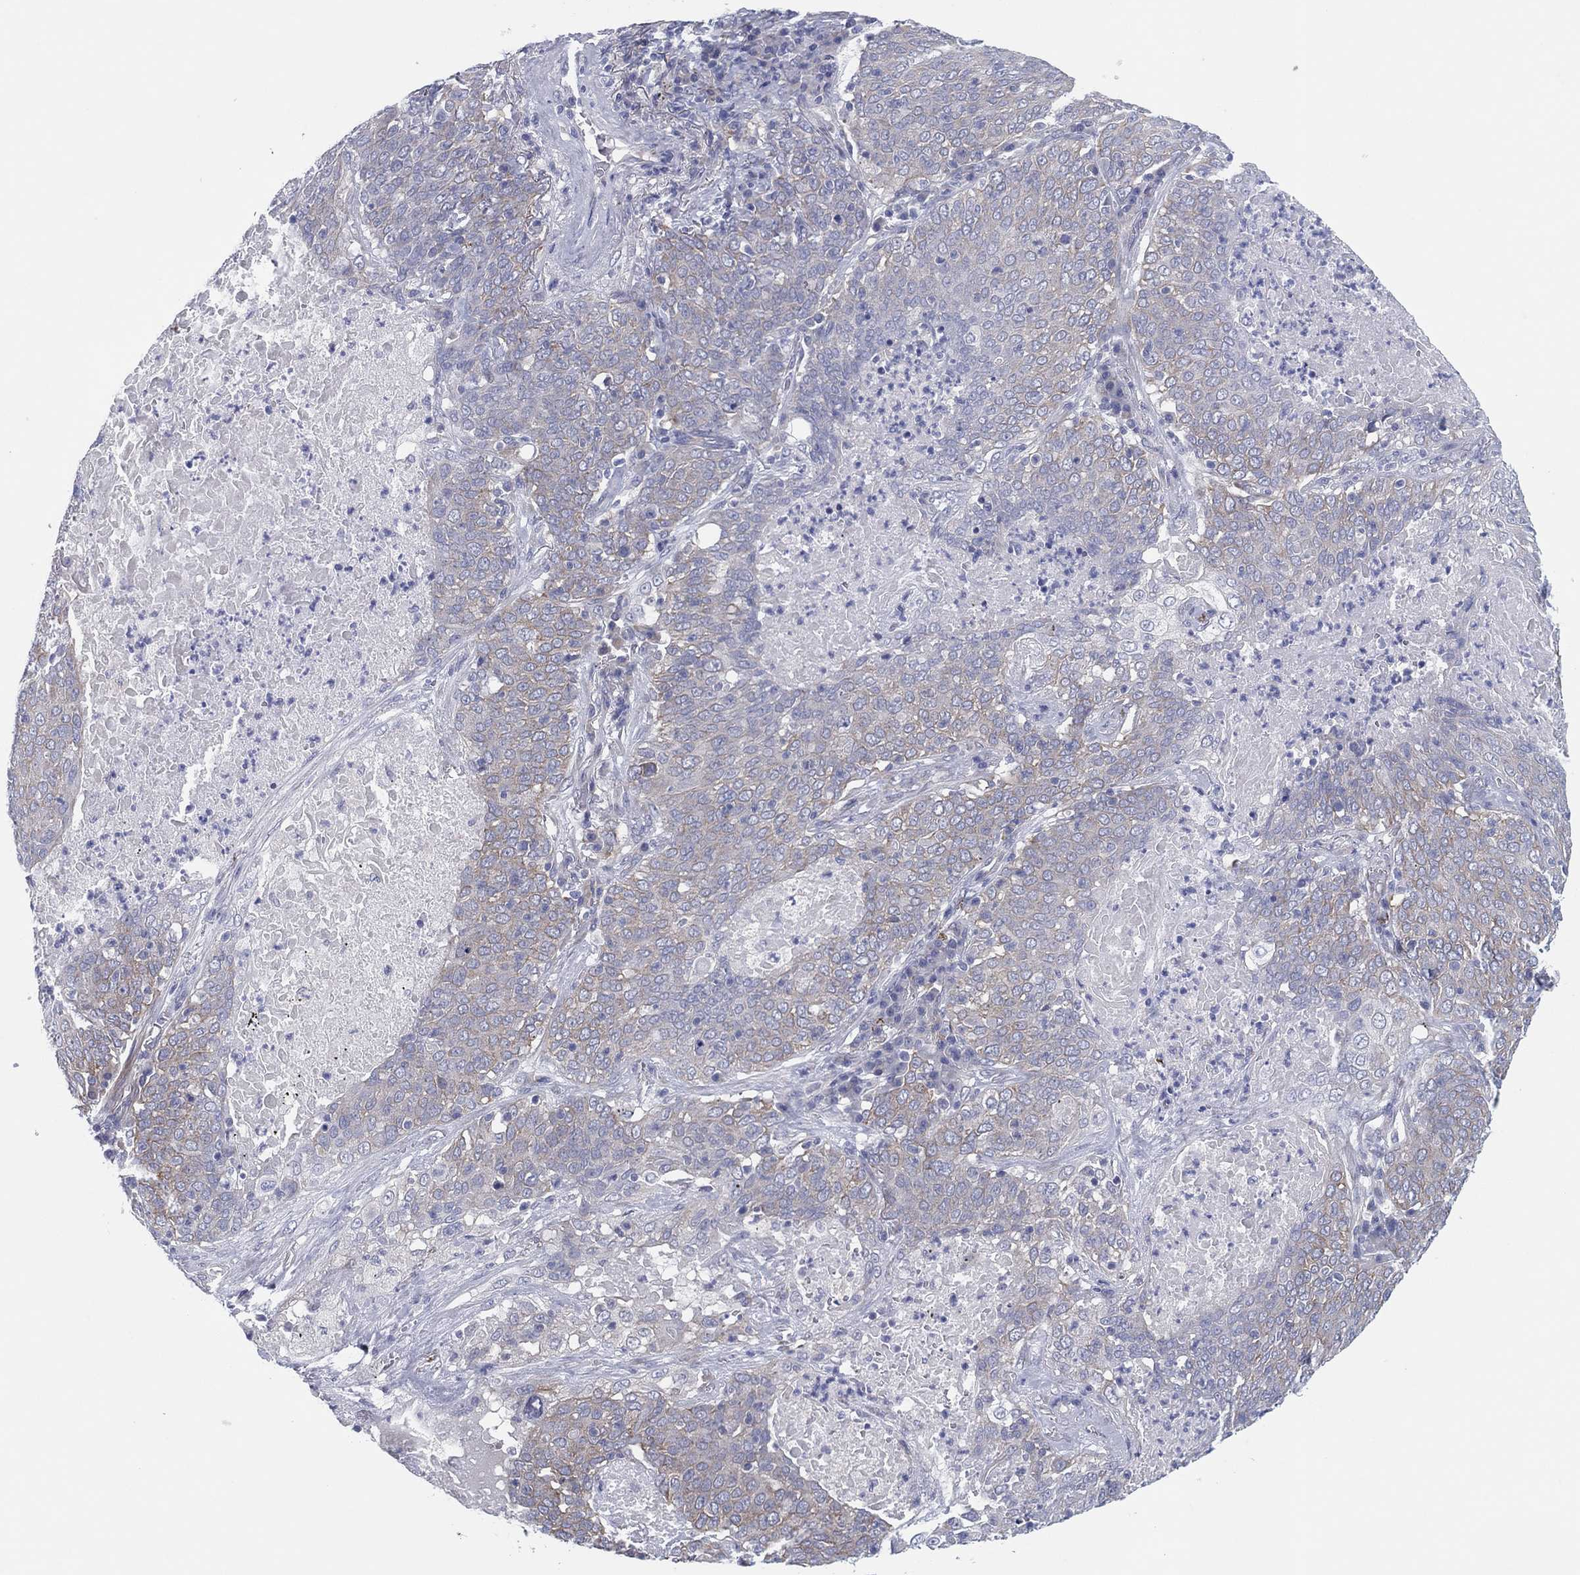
{"staining": {"intensity": "negative", "quantity": "none", "location": "none"}, "tissue": "lung cancer", "cell_type": "Tumor cells", "image_type": "cancer", "snomed": [{"axis": "morphology", "description": "Squamous cell carcinoma, NOS"}, {"axis": "topography", "description": "Lung"}], "caption": "Lung cancer was stained to show a protein in brown. There is no significant staining in tumor cells.", "gene": "HEATR4", "patient": {"sex": "male", "age": 82}}